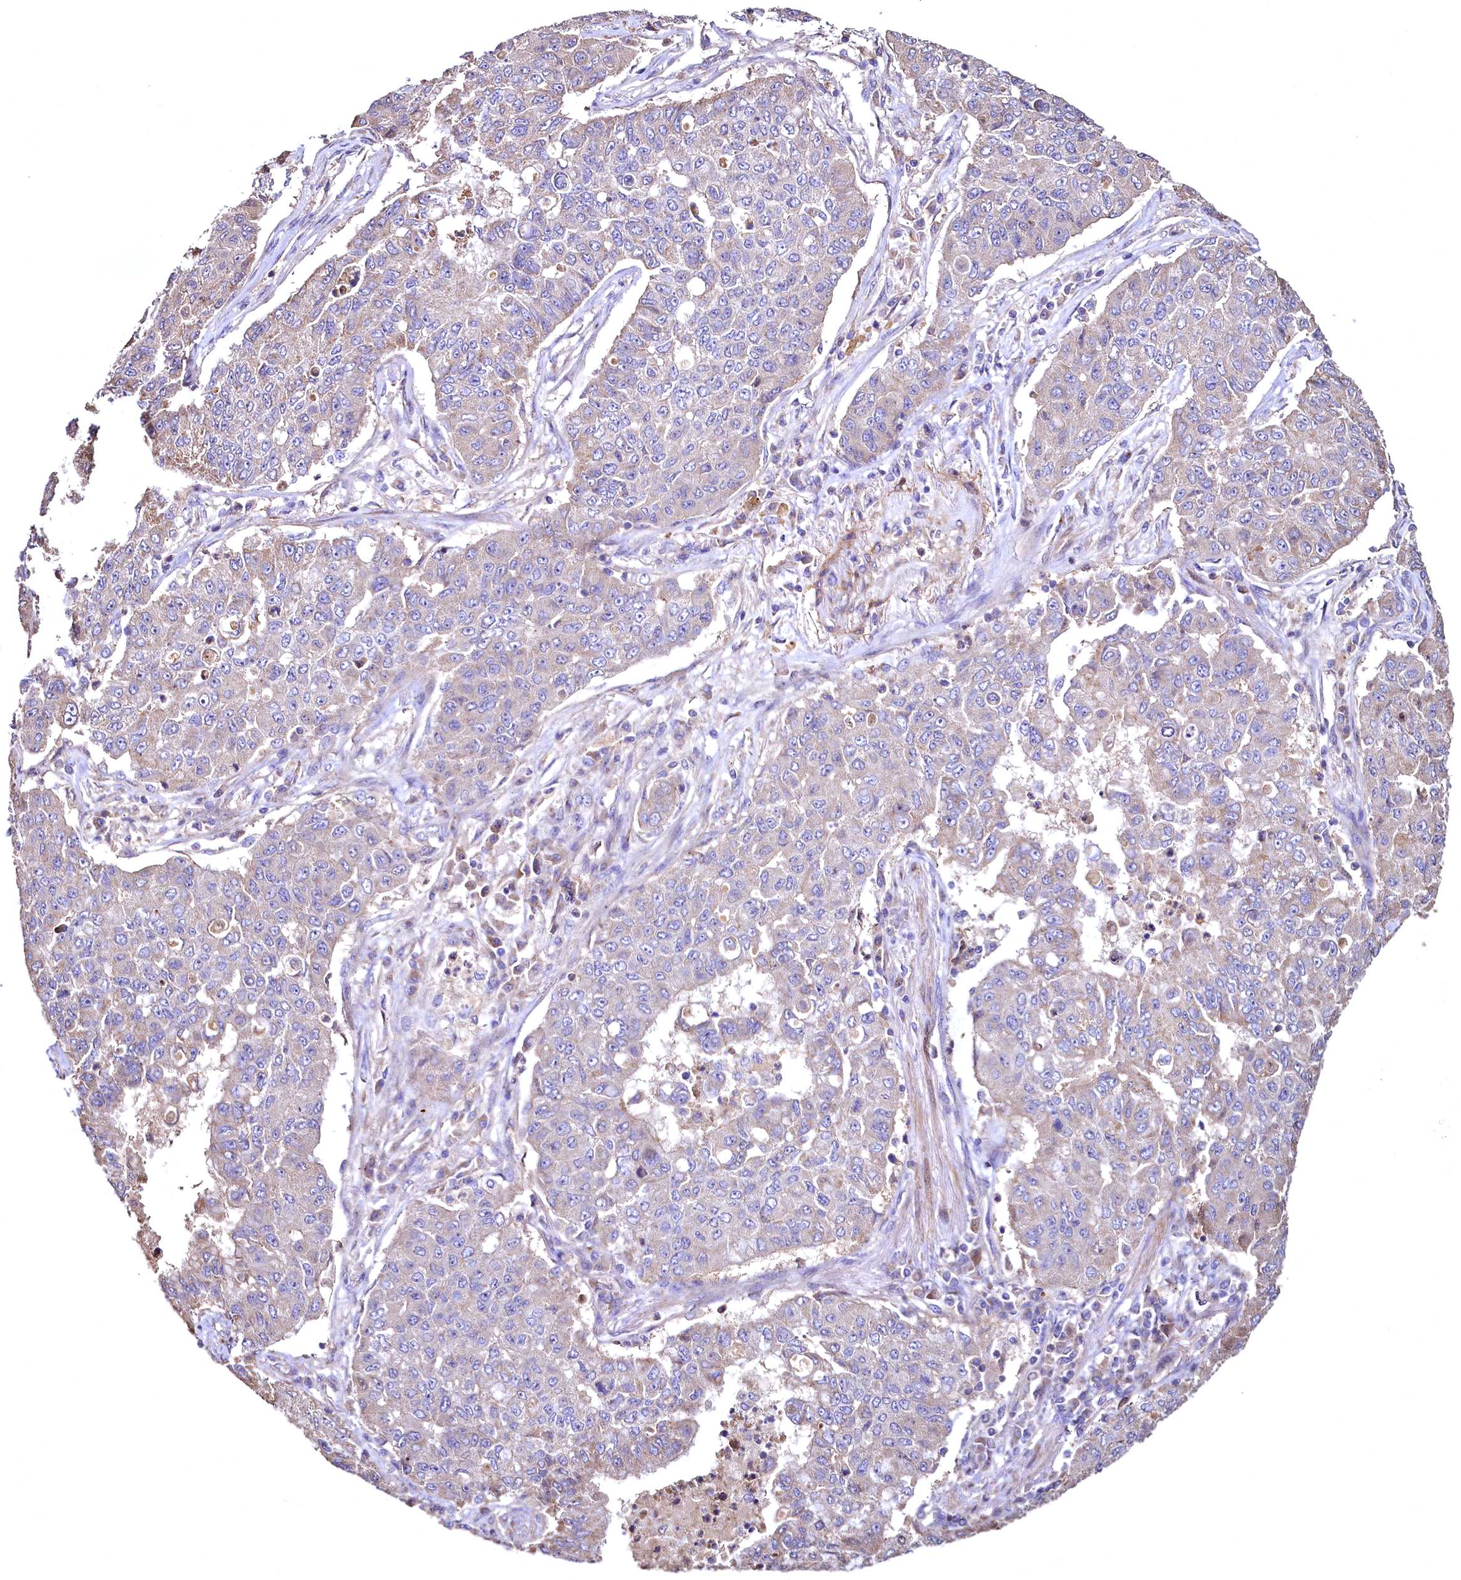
{"staining": {"intensity": "moderate", "quantity": "25%-75%", "location": "cytoplasmic/membranous"}, "tissue": "lung cancer", "cell_type": "Tumor cells", "image_type": "cancer", "snomed": [{"axis": "morphology", "description": "Squamous cell carcinoma, NOS"}, {"axis": "topography", "description": "Lung"}], "caption": "IHC micrograph of neoplastic tissue: human squamous cell carcinoma (lung) stained using immunohistochemistry (IHC) reveals medium levels of moderate protein expression localized specifically in the cytoplasmic/membranous of tumor cells, appearing as a cytoplasmic/membranous brown color.", "gene": "TBCEL", "patient": {"sex": "male", "age": 74}}